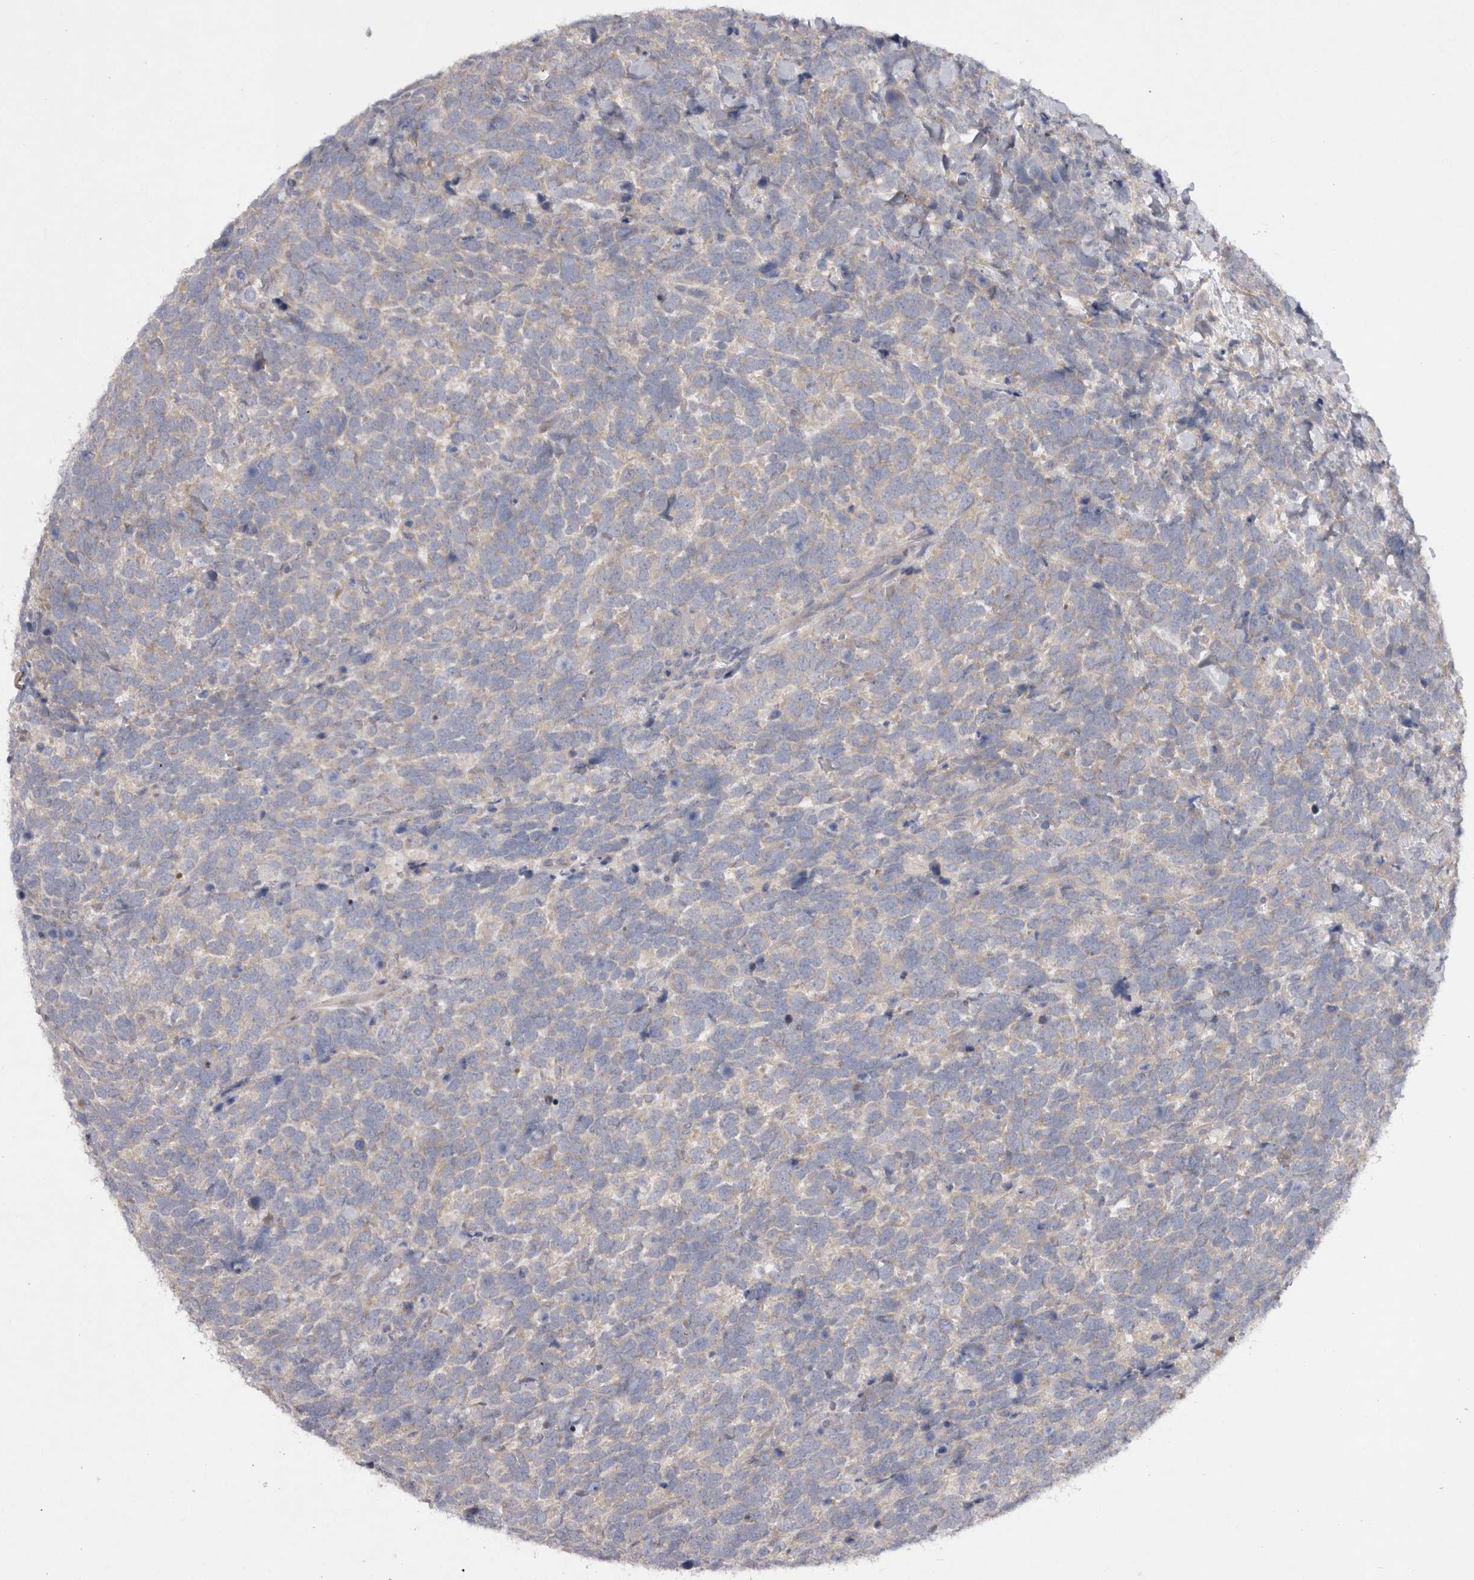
{"staining": {"intensity": "negative", "quantity": "none", "location": "none"}, "tissue": "urothelial cancer", "cell_type": "Tumor cells", "image_type": "cancer", "snomed": [{"axis": "morphology", "description": "Urothelial carcinoma, High grade"}, {"axis": "topography", "description": "Urinary bladder"}], "caption": "Tumor cells are negative for protein expression in human urothelial cancer.", "gene": "LRRC40", "patient": {"sex": "female", "age": 82}}